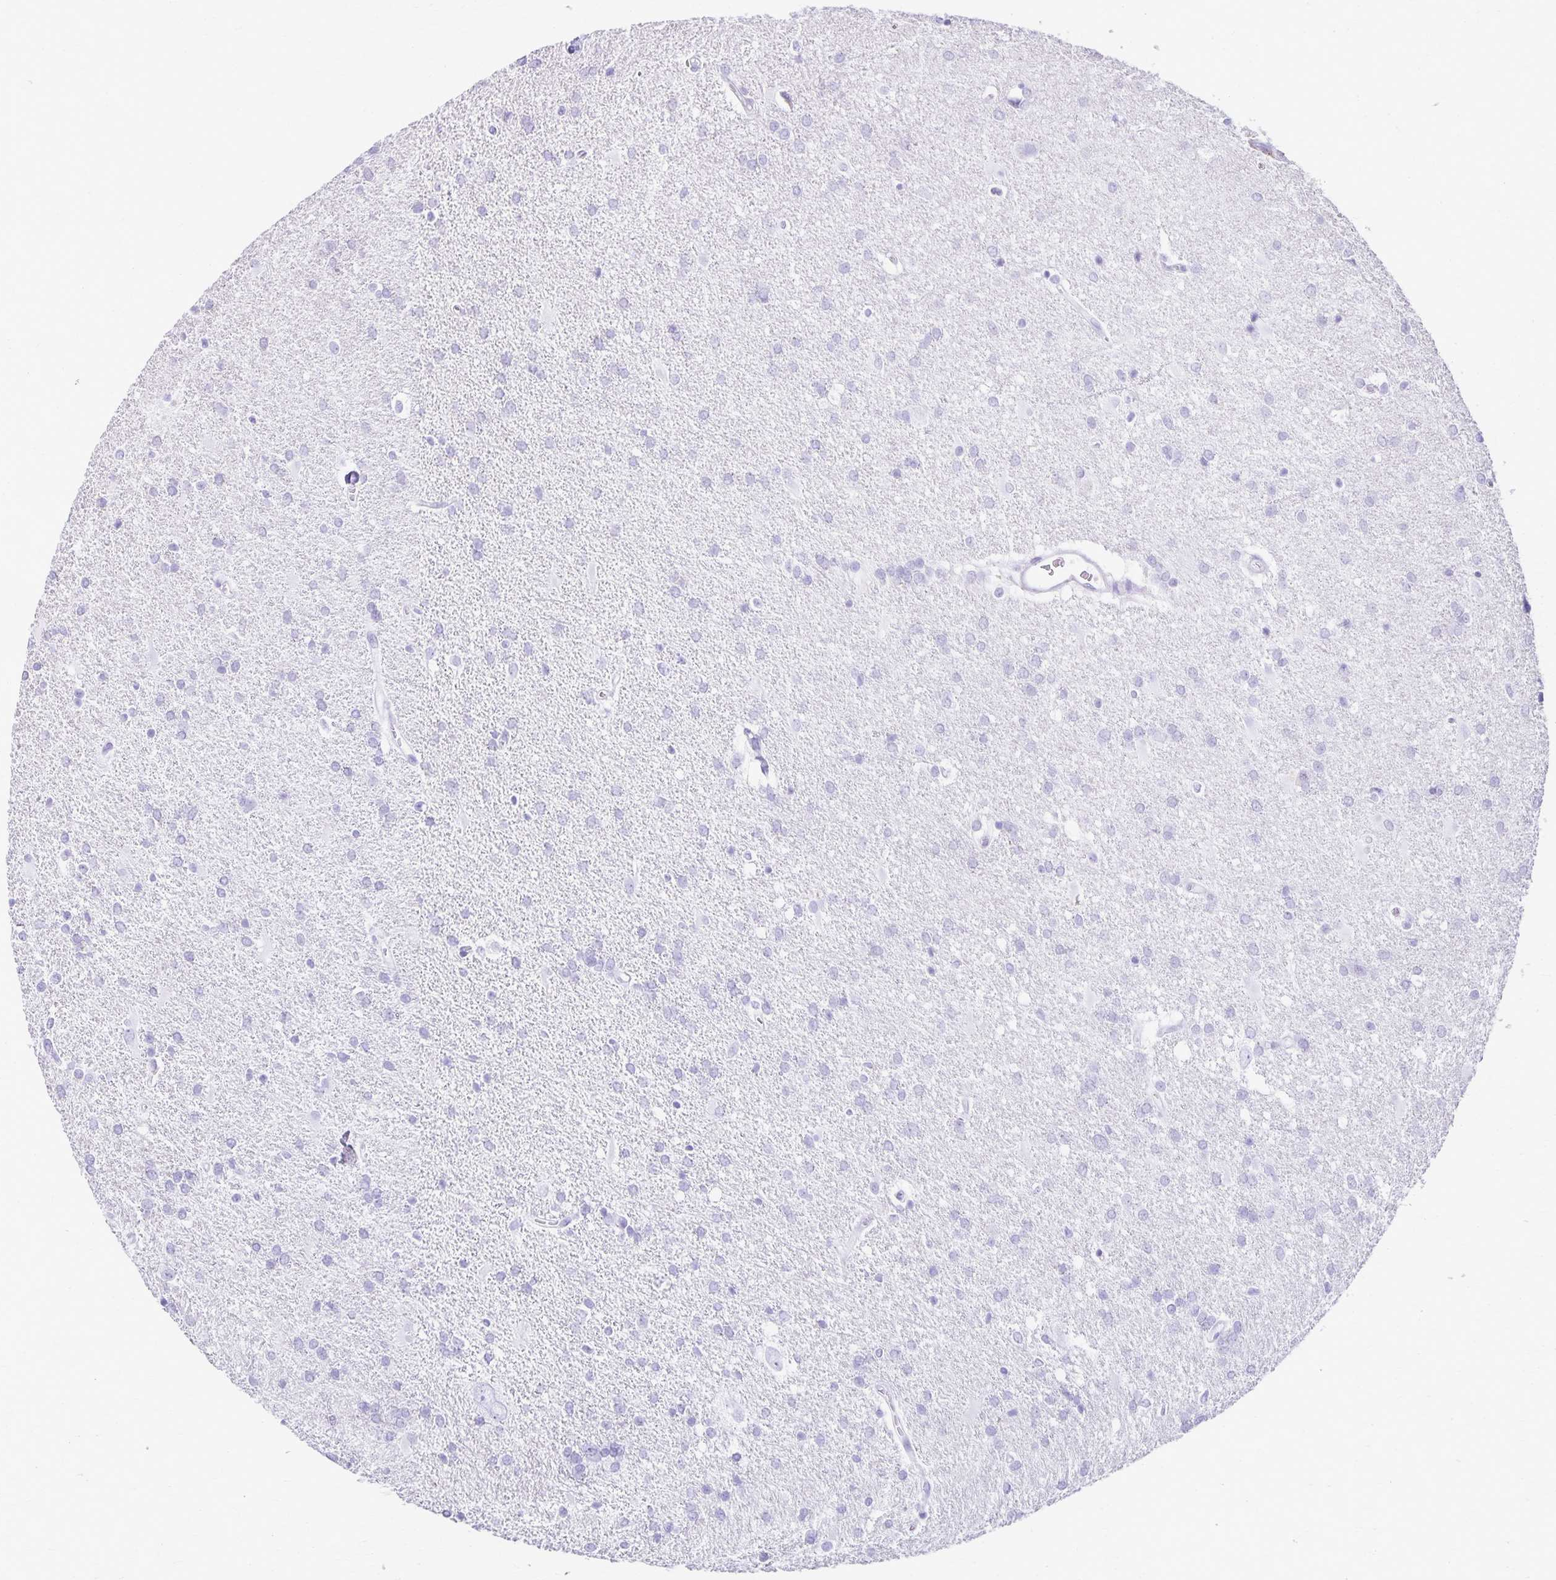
{"staining": {"intensity": "negative", "quantity": "none", "location": "none"}, "tissue": "glioma", "cell_type": "Tumor cells", "image_type": "cancer", "snomed": [{"axis": "morphology", "description": "Glioma, malignant, Low grade"}, {"axis": "topography", "description": "Brain"}], "caption": "A histopathology image of human glioma is negative for staining in tumor cells. (DAB (3,3'-diaminobenzidine) immunohistochemistry with hematoxylin counter stain).", "gene": "DEFA5", "patient": {"sex": "male", "age": 66}}